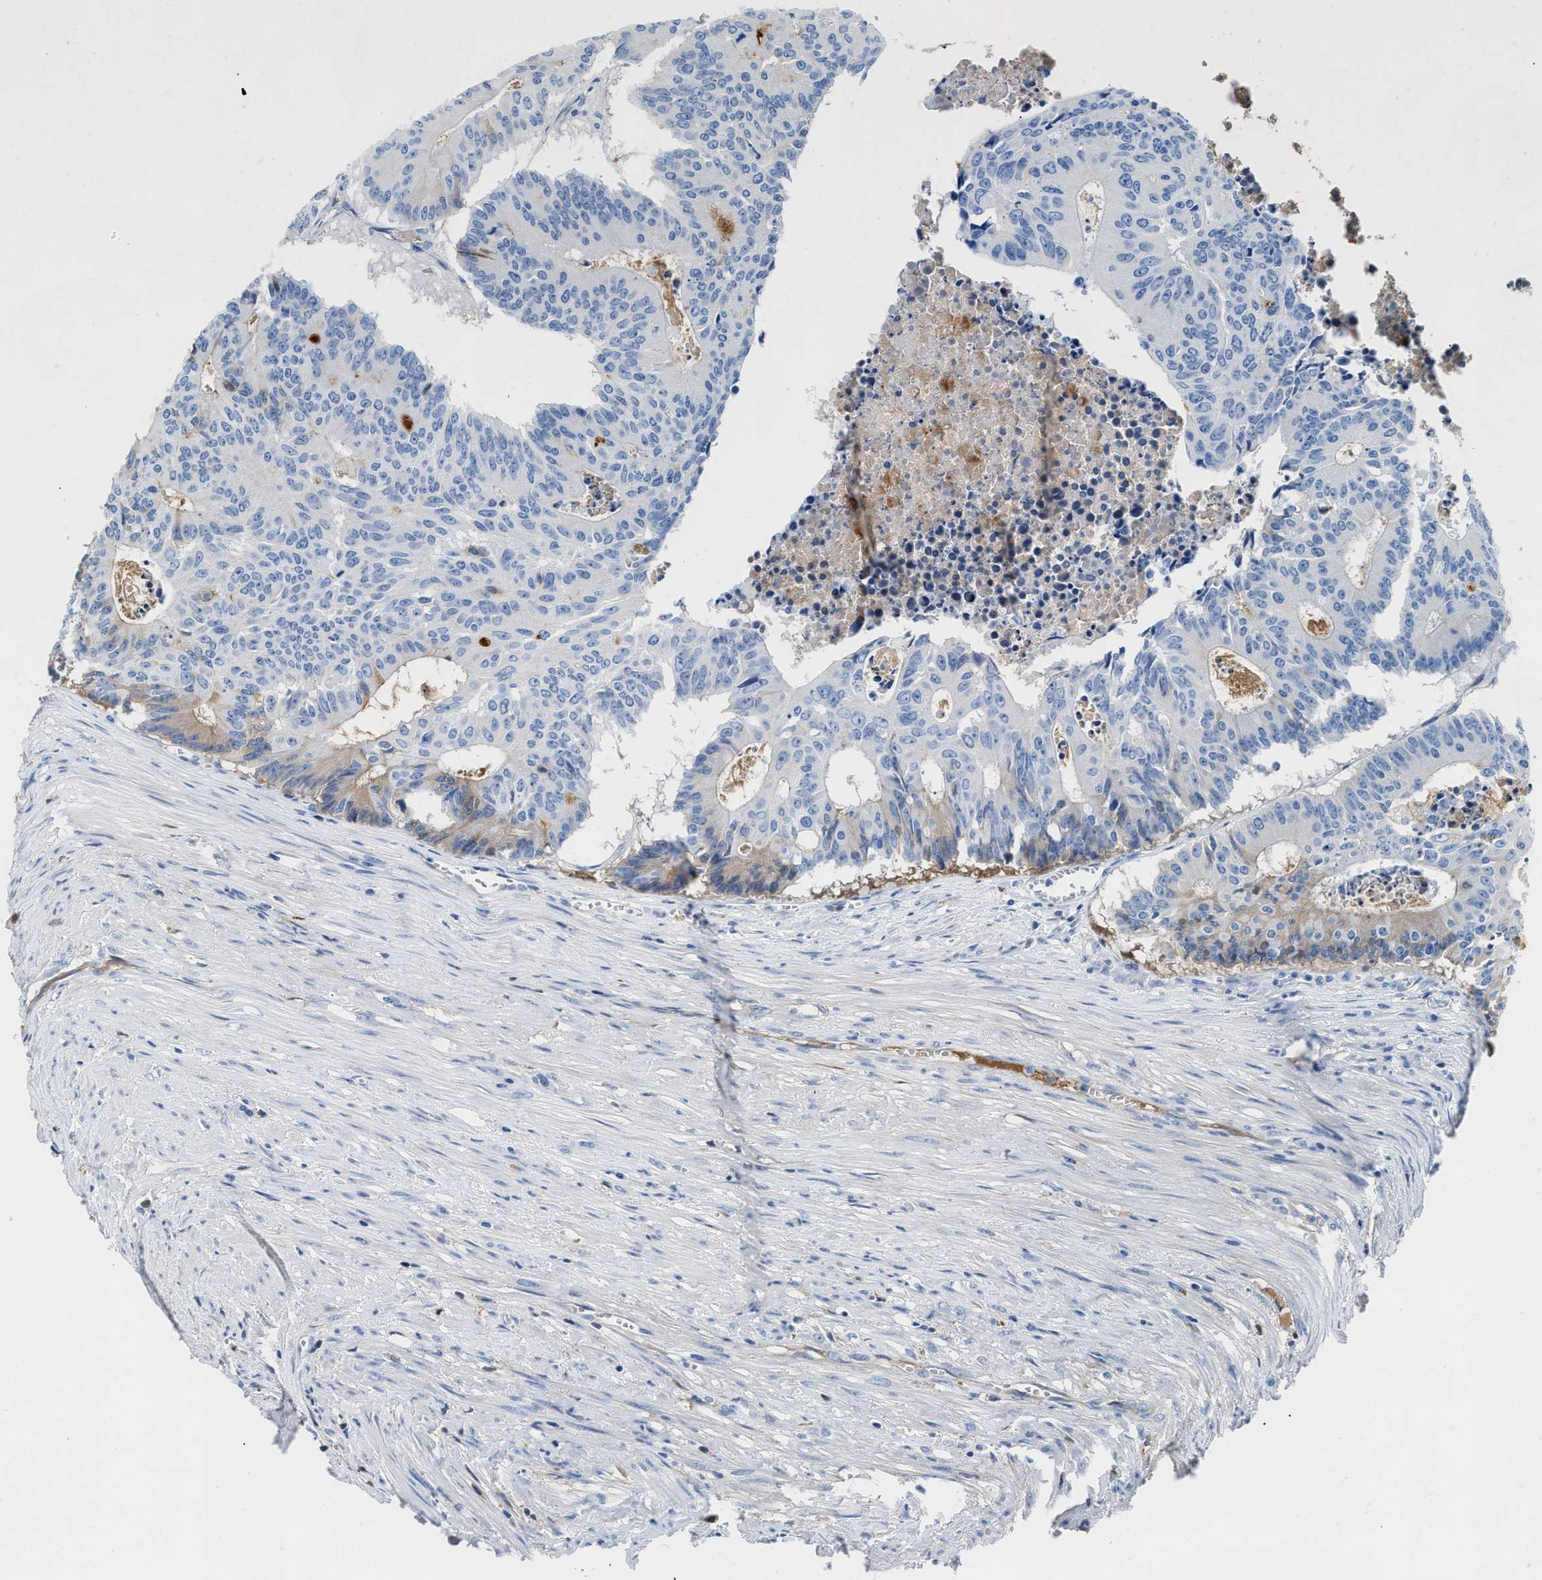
{"staining": {"intensity": "negative", "quantity": "none", "location": "none"}, "tissue": "colorectal cancer", "cell_type": "Tumor cells", "image_type": "cancer", "snomed": [{"axis": "morphology", "description": "Adenocarcinoma, NOS"}, {"axis": "topography", "description": "Colon"}], "caption": "An image of human colorectal cancer is negative for staining in tumor cells.", "gene": "GC", "patient": {"sex": "male", "age": 87}}